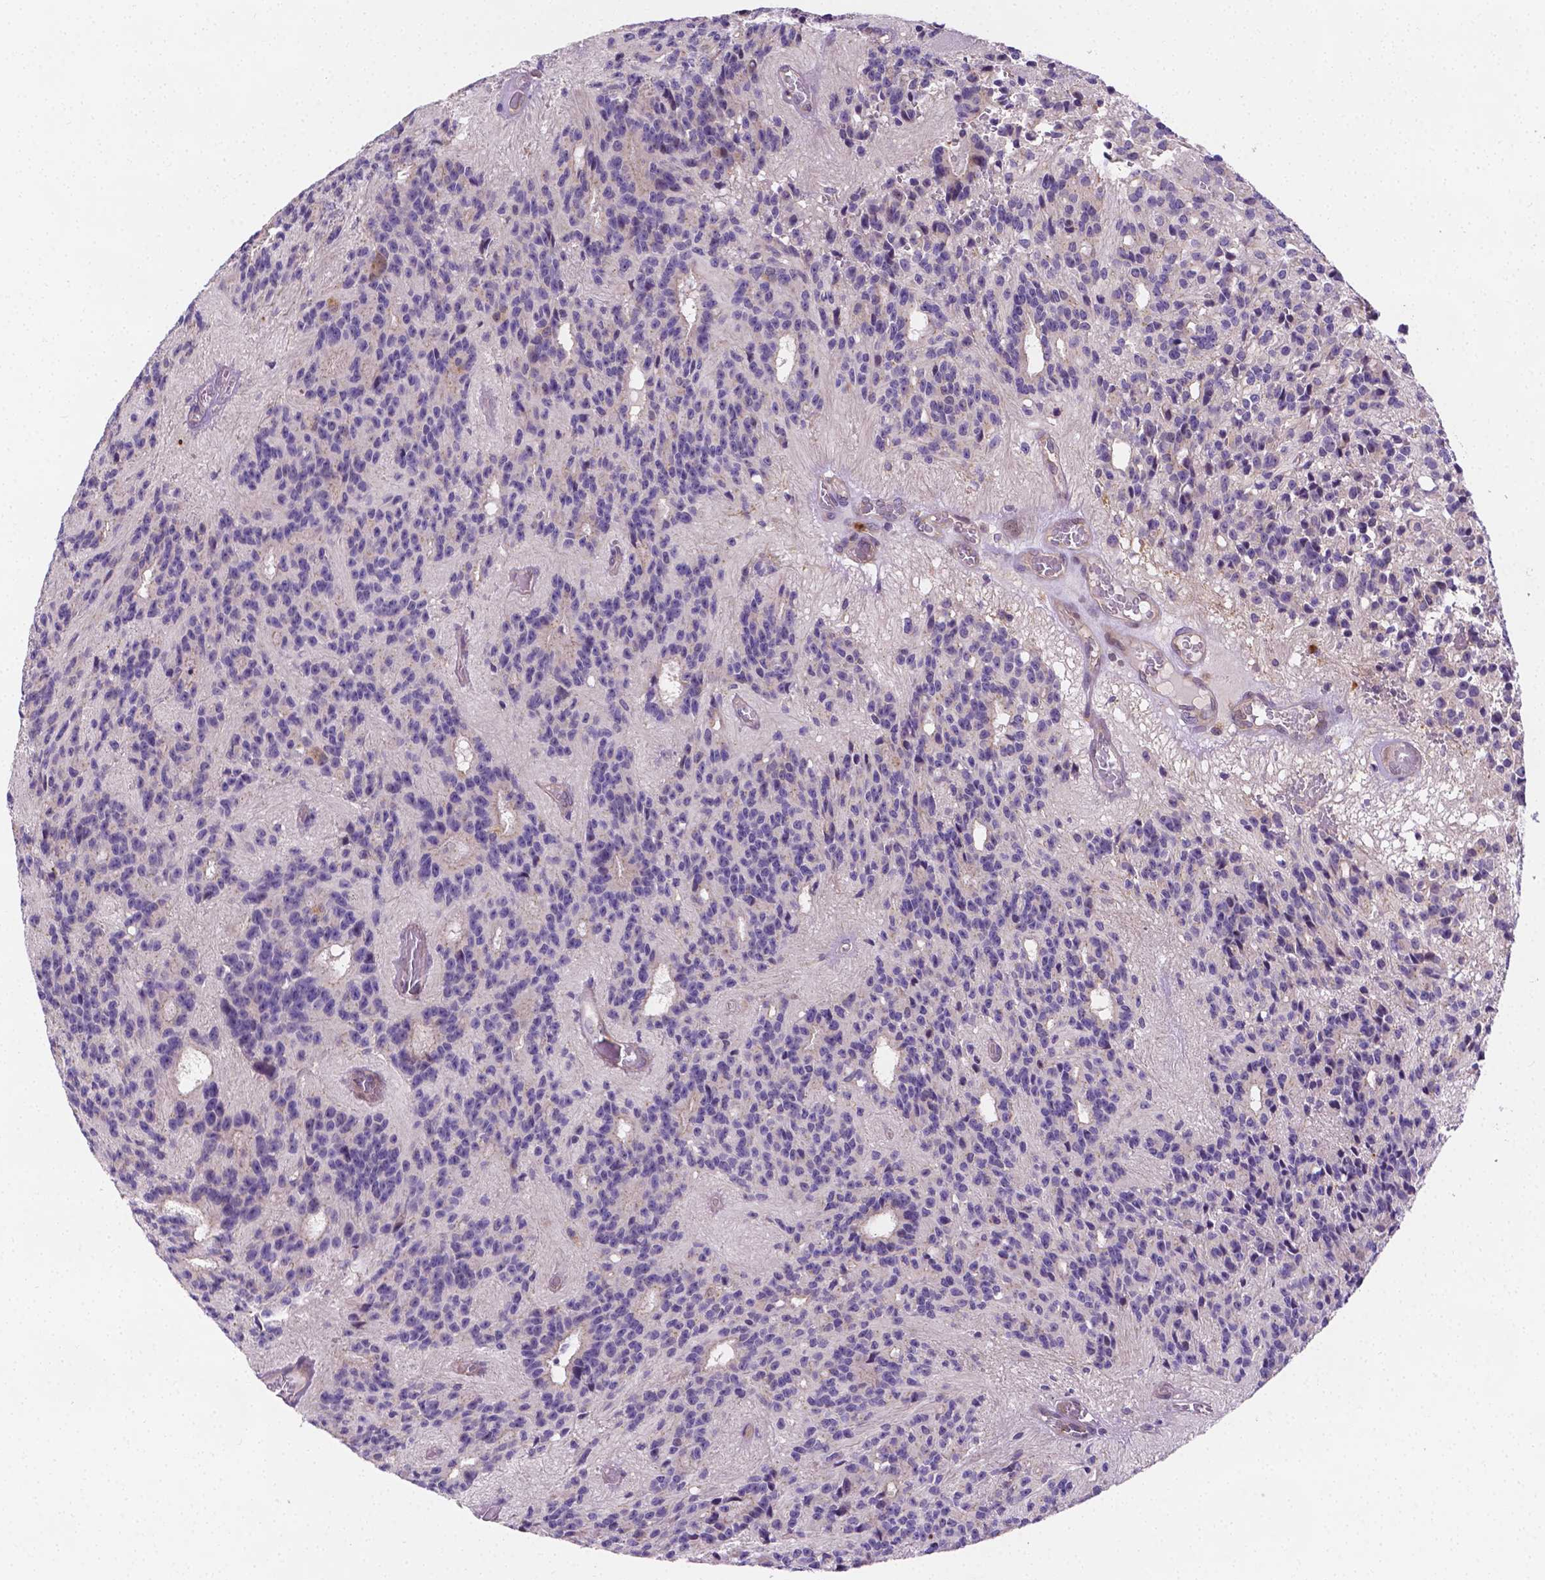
{"staining": {"intensity": "negative", "quantity": "none", "location": "none"}, "tissue": "glioma", "cell_type": "Tumor cells", "image_type": "cancer", "snomed": [{"axis": "morphology", "description": "Glioma, malignant, Low grade"}, {"axis": "topography", "description": "Brain"}], "caption": "High power microscopy micrograph of an immunohistochemistry (IHC) image of glioma, revealing no significant expression in tumor cells. (Stains: DAB (3,3'-diaminobenzidine) IHC with hematoxylin counter stain, Microscopy: brightfield microscopy at high magnification).", "gene": "ZNRD2", "patient": {"sex": "male", "age": 31}}